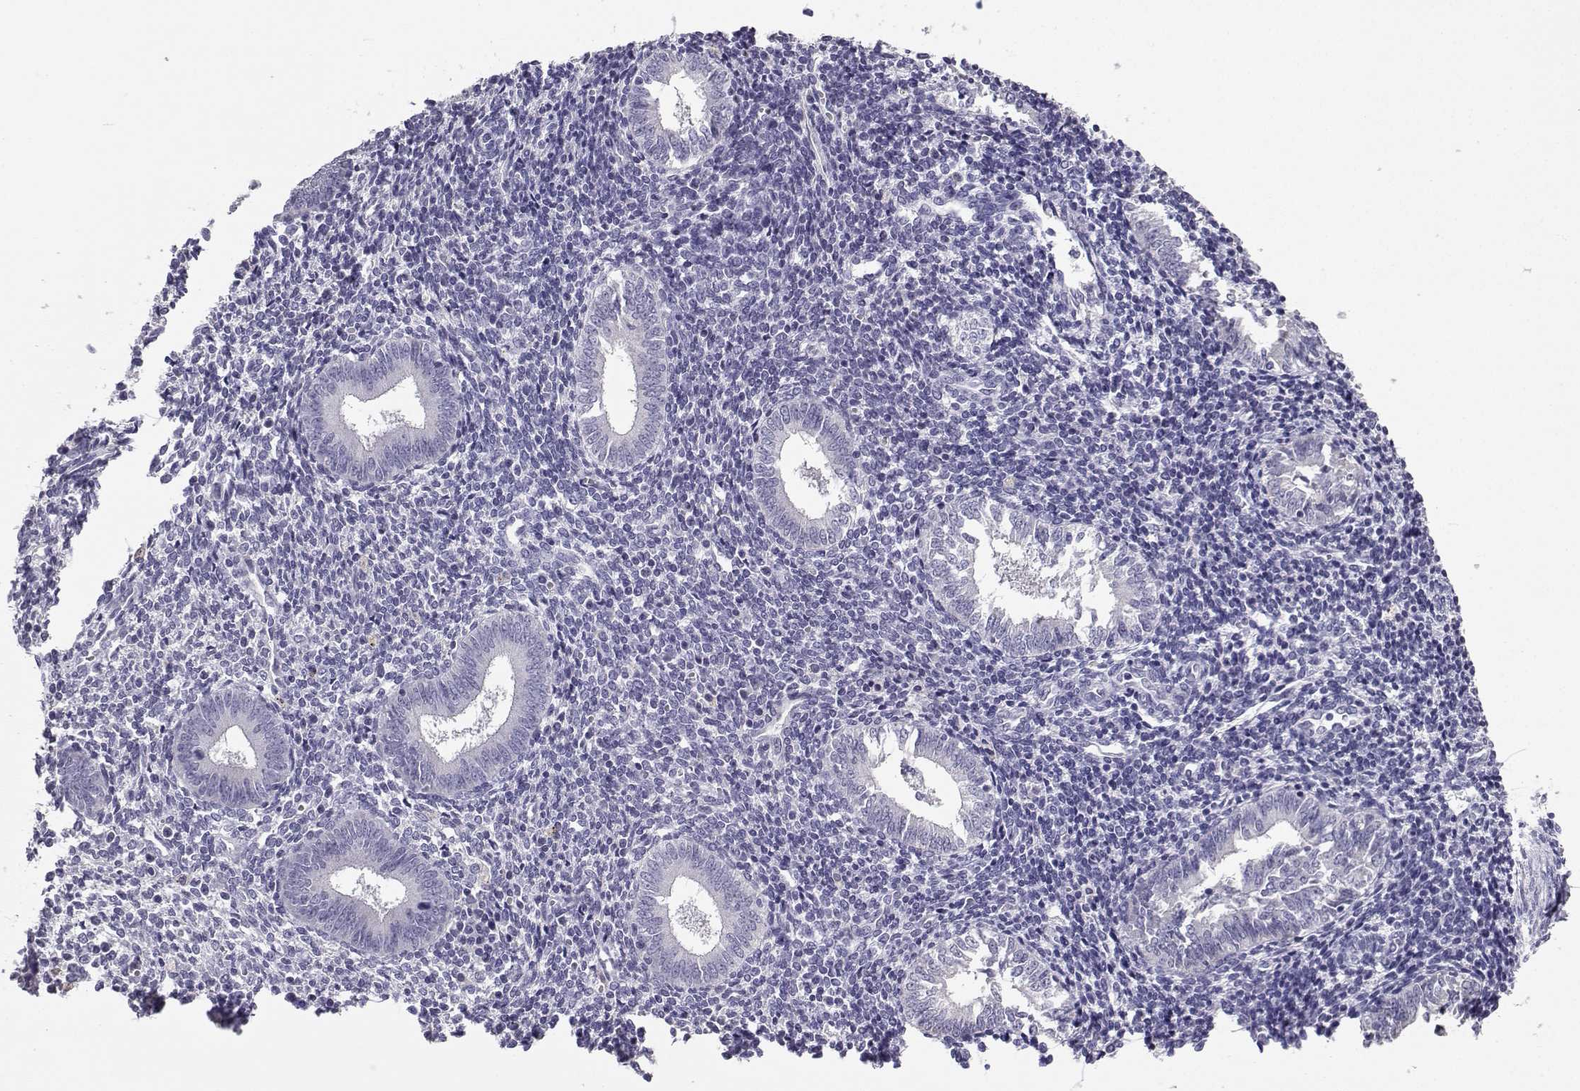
{"staining": {"intensity": "negative", "quantity": "none", "location": "none"}, "tissue": "endometrium", "cell_type": "Cells in endometrial stroma", "image_type": "normal", "snomed": [{"axis": "morphology", "description": "Normal tissue, NOS"}, {"axis": "topography", "description": "Endometrium"}], "caption": "DAB (3,3'-diaminobenzidine) immunohistochemical staining of benign endometrium exhibits no significant staining in cells in endometrial stroma. The staining was performed using DAB (3,3'-diaminobenzidine) to visualize the protein expression in brown, while the nuclei were stained in blue with hematoxylin (Magnification: 20x).", "gene": "SPAG11A", "patient": {"sex": "female", "age": 25}}